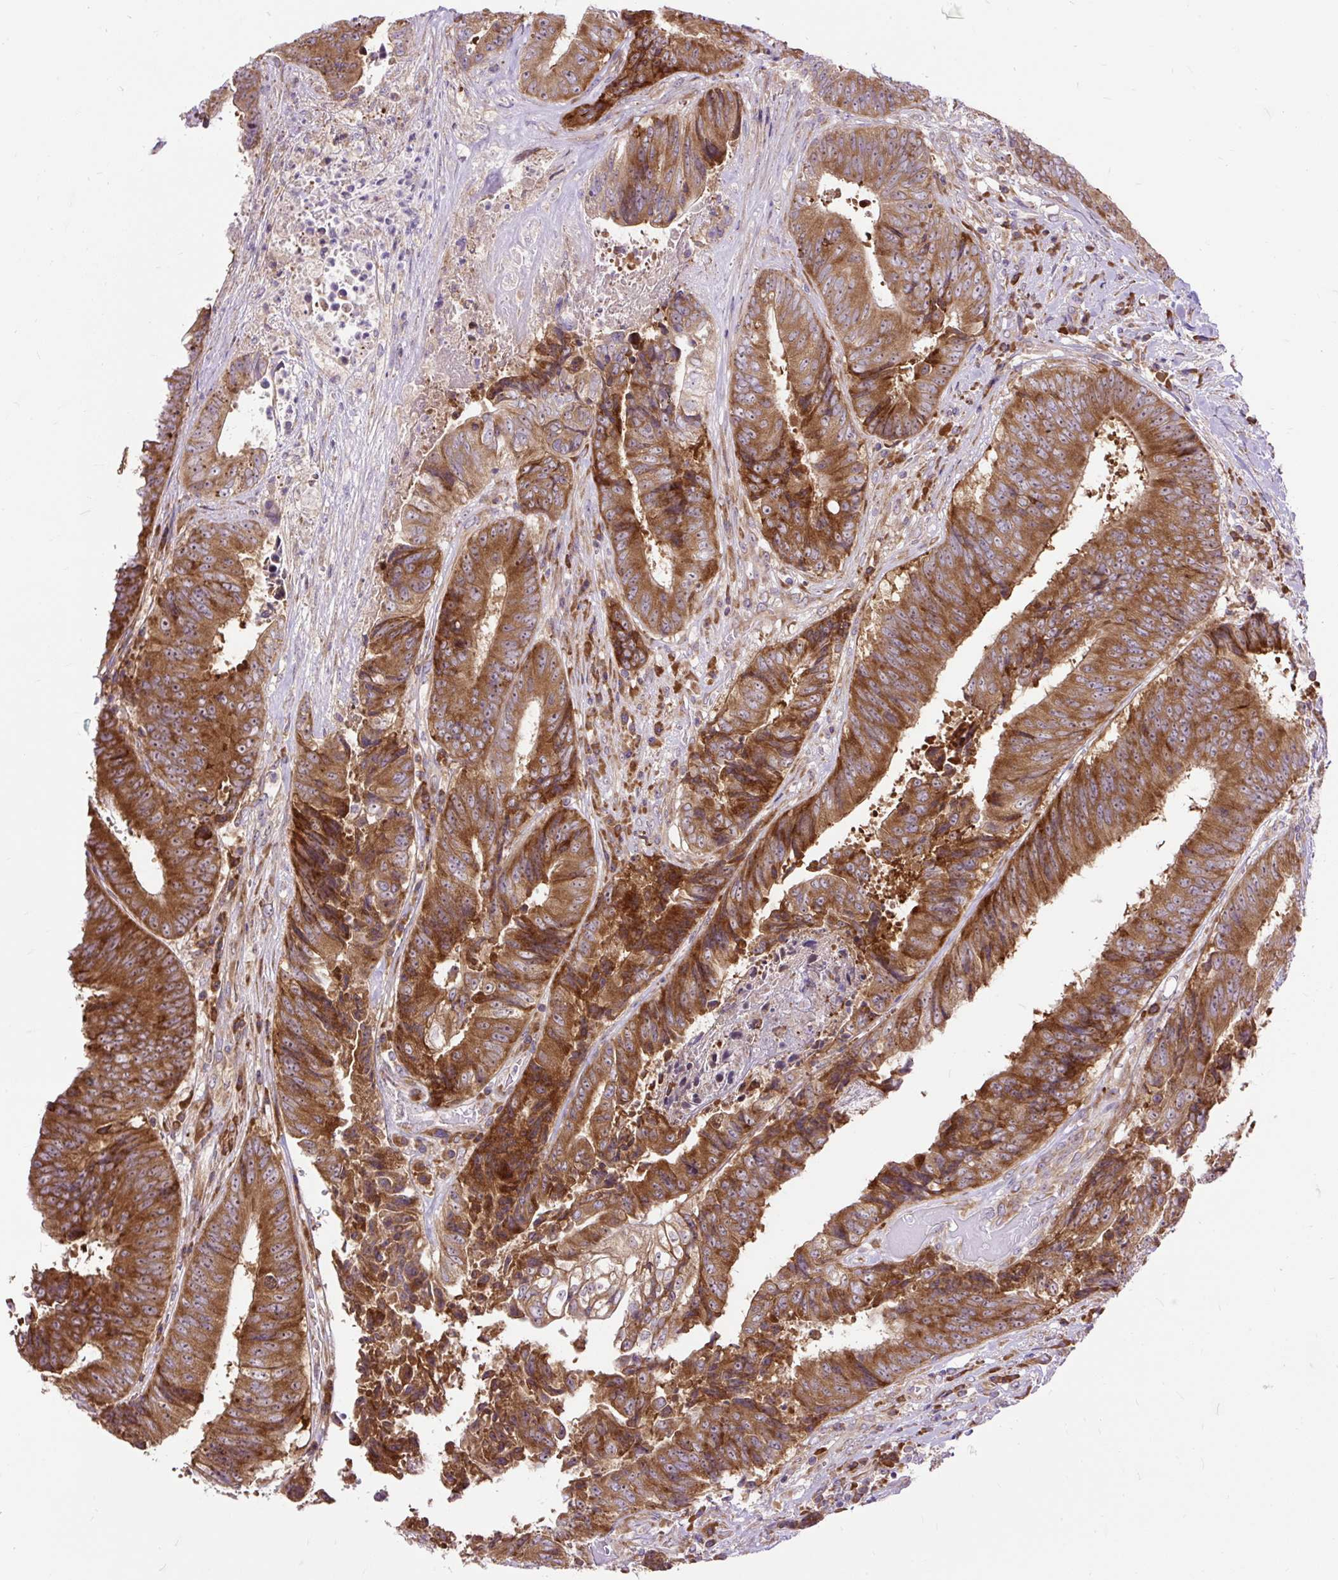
{"staining": {"intensity": "strong", "quantity": ">75%", "location": "cytoplasmic/membranous"}, "tissue": "colorectal cancer", "cell_type": "Tumor cells", "image_type": "cancer", "snomed": [{"axis": "morphology", "description": "Adenocarcinoma, NOS"}, {"axis": "topography", "description": "Rectum"}], "caption": "Protein expression analysis of human colorectal adenocarcinoma reveals strong cytoplasmic/membranous positivity in approximately >75% of tumor cells.", "gene": "RPS5", "patient": {"sex": "male", "age": 72}}